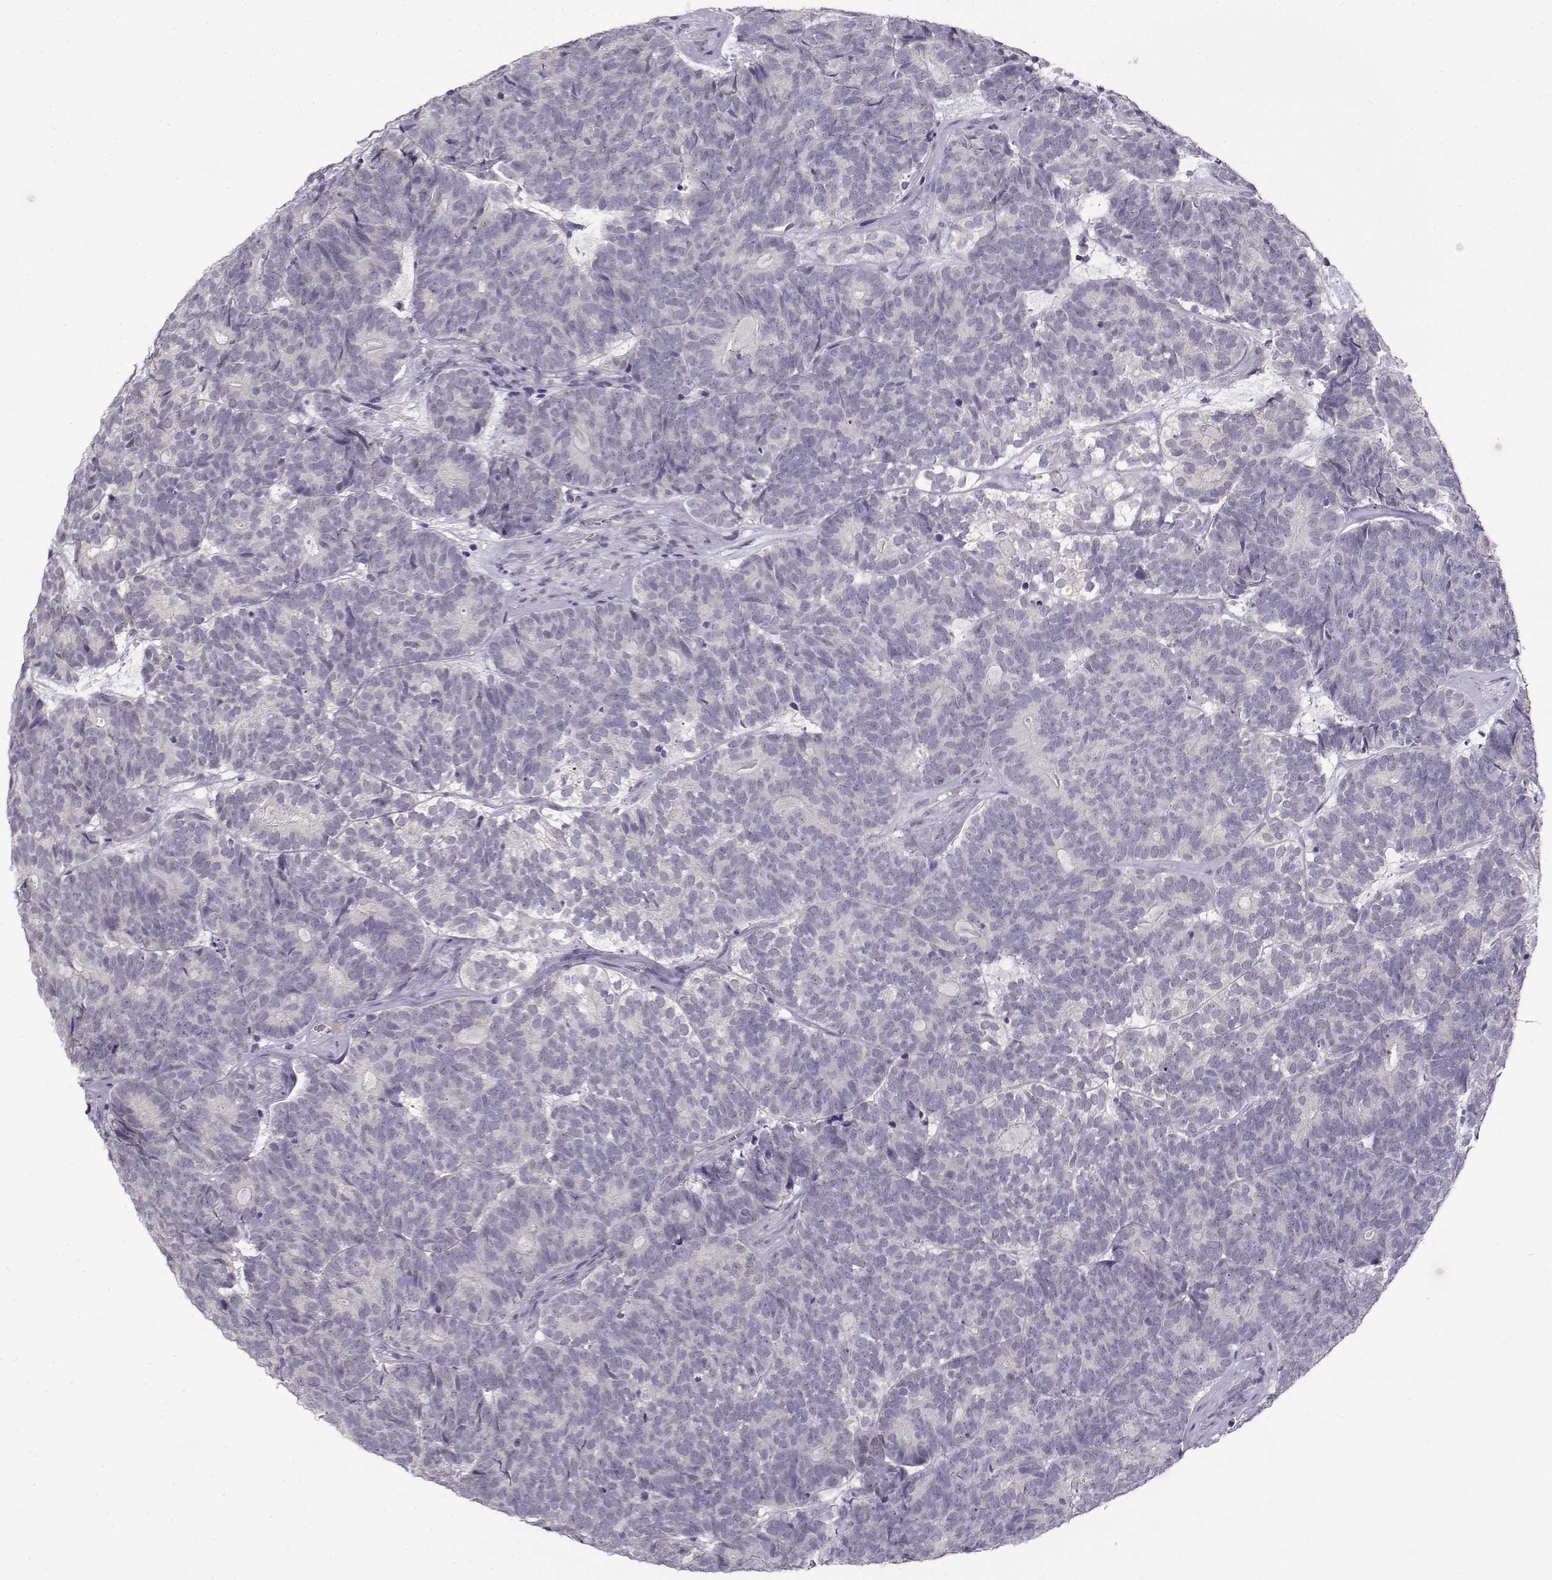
{"staining": {"intensity": "negative", "quantity": "none", "location": "none"}, "tissue": "head and neck cancer", "cell_type": "Tumor cells", "image_type": "cancer", "snomed": [{"axis": "morphology", "description": "Adenocarcinoma, NOS"}, {"axis": "topography", "description": "Head-Neck"}], "caption": "High magnification brightfield microscopy of head and neck cancer (adenocarcinoma) stained with DAB (brown) and counterstained with hematoxylin (blue): tumor cells show no significant expression.", "gene": "C16orf86", "patient": {"sex": "female", "age": 81}}